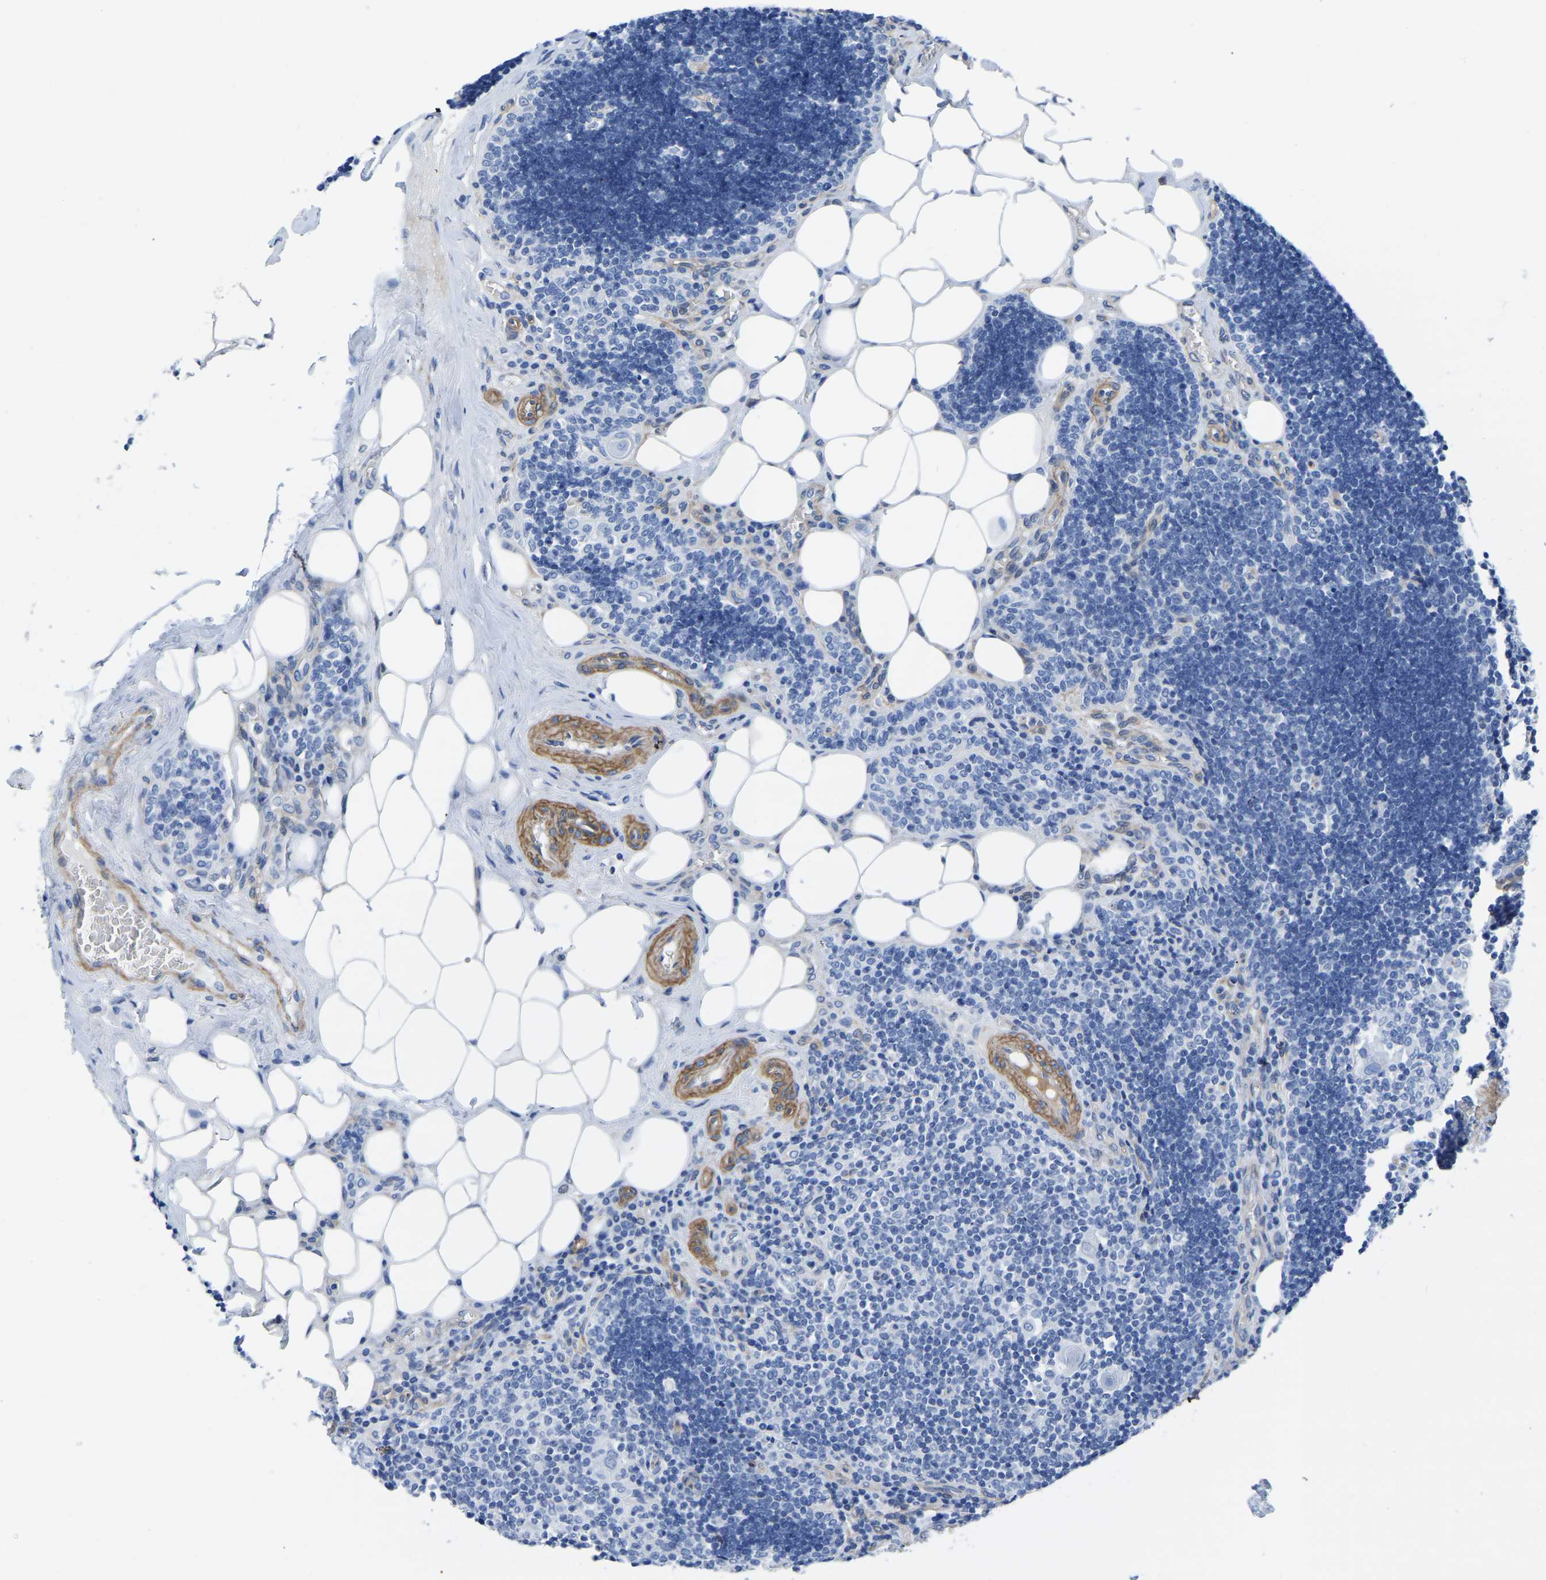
{"staining": {"intensity": "negative", "quantity": "none", "location": "none"}, "tissue": "lymph node", "cell_type": "Germinal center cells", "image_type": "normal", "snomed": [{"axis": "morphology", "description": "Normal tissue, NOS"}, {"axis": "topography", "description": "Lymph node"}], "caption": "Human lymph node stained for a protein using immunohistochemistry exhibits no positivity in germinal center cells.", "gene": "SLC45A3", "patient": {"sex": "male", "age": 33}}